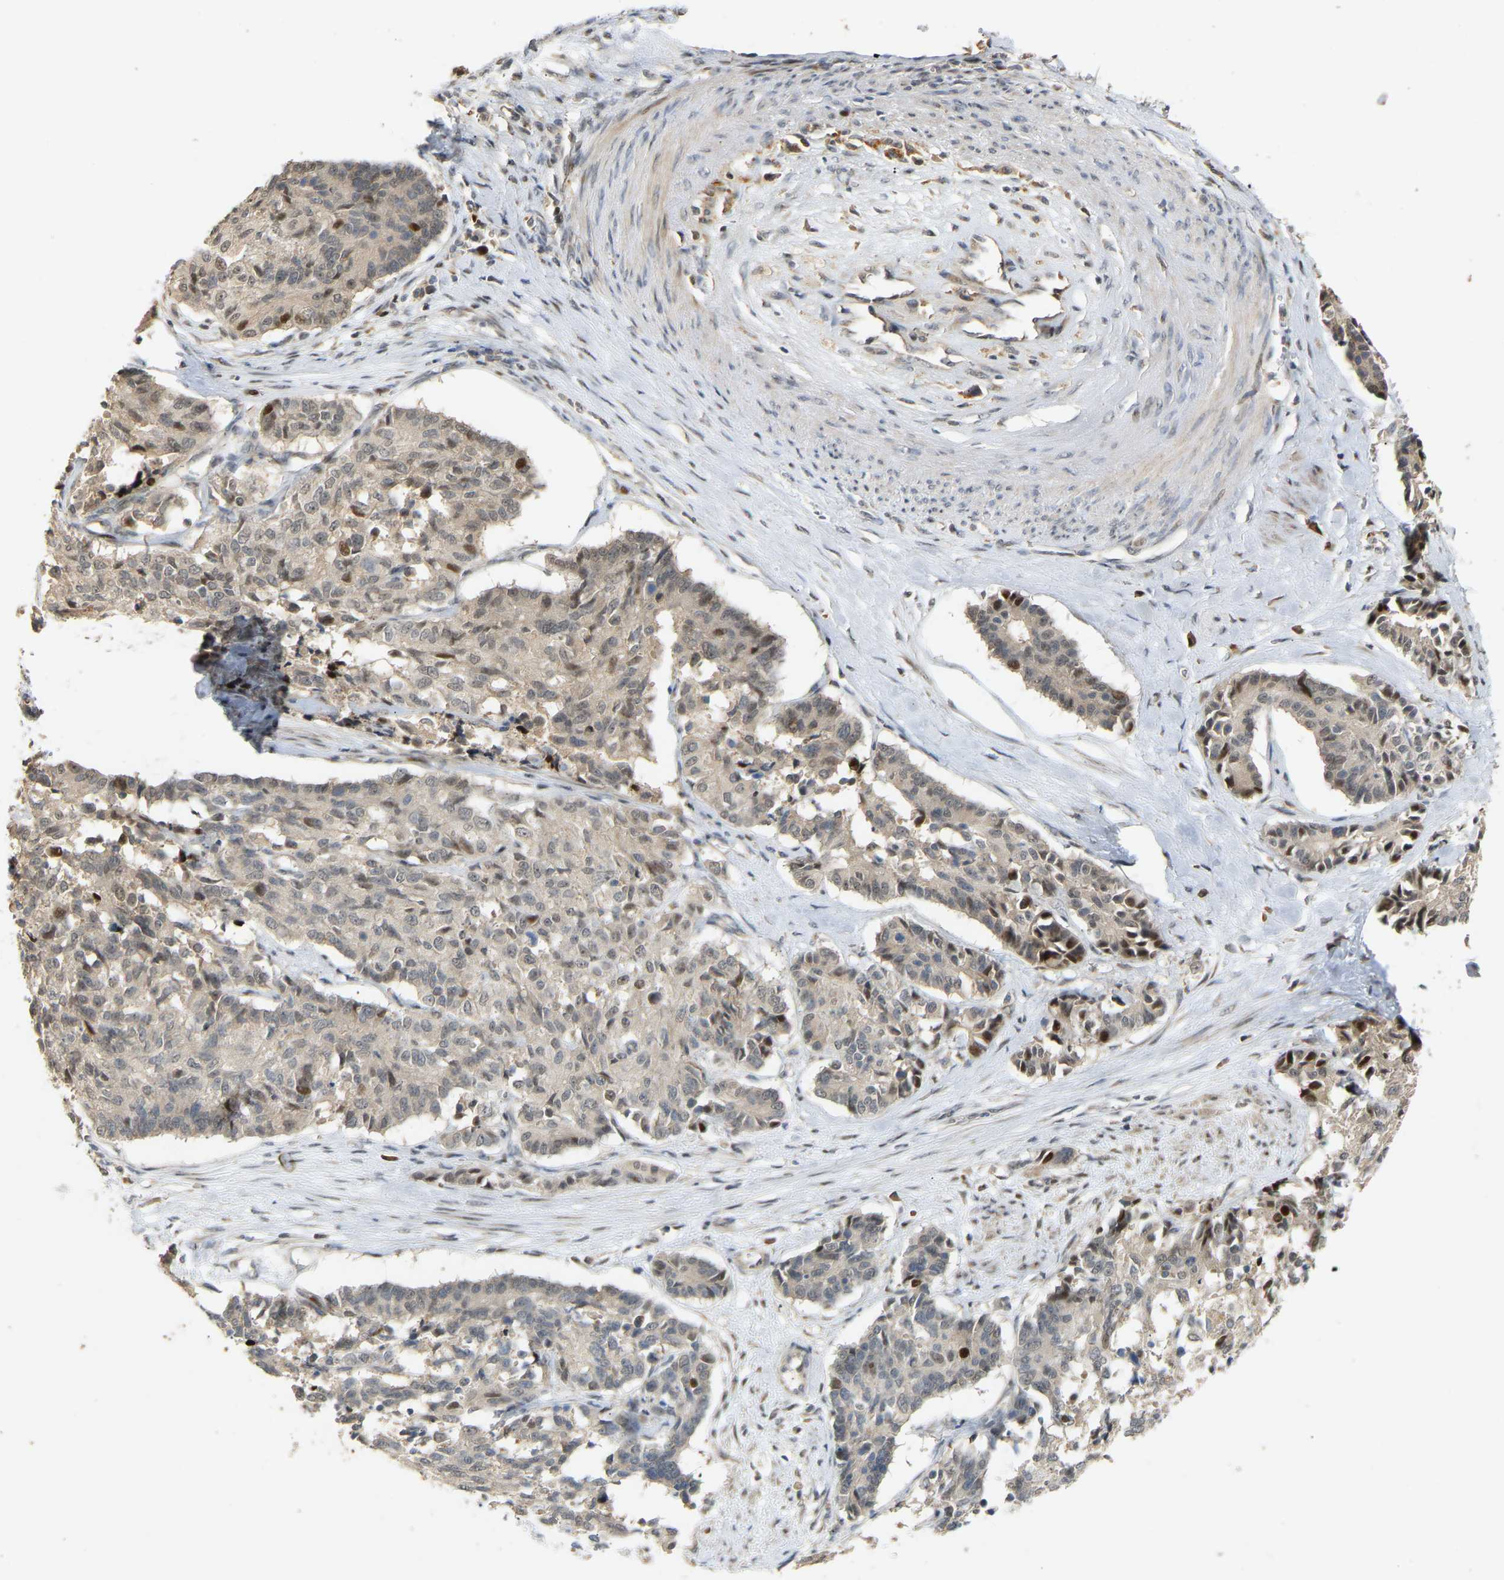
{"staining": {"intensity": "weak", "quantity": "25%-75%", "location": "cytoplasmic/membranous,nuclear"}, "tissue": "cervical cancer", "cell_type": "Tumor cells", "image_type": "cancer", "snomed": [{"axis": "morphology", "description": "Squamous cell carcinoma, NOS"}, {"axis": "topography", "description": "Cervix"}], "caption": "Brown immunohistochemical staining in human cervical cancer demonstrates weak cytoplasmic/membranous and nuclear positivity in about 25%-75% of tumor cells.", "gene": "PTPN4", "patient": {"sex": "female", "age": 35}}